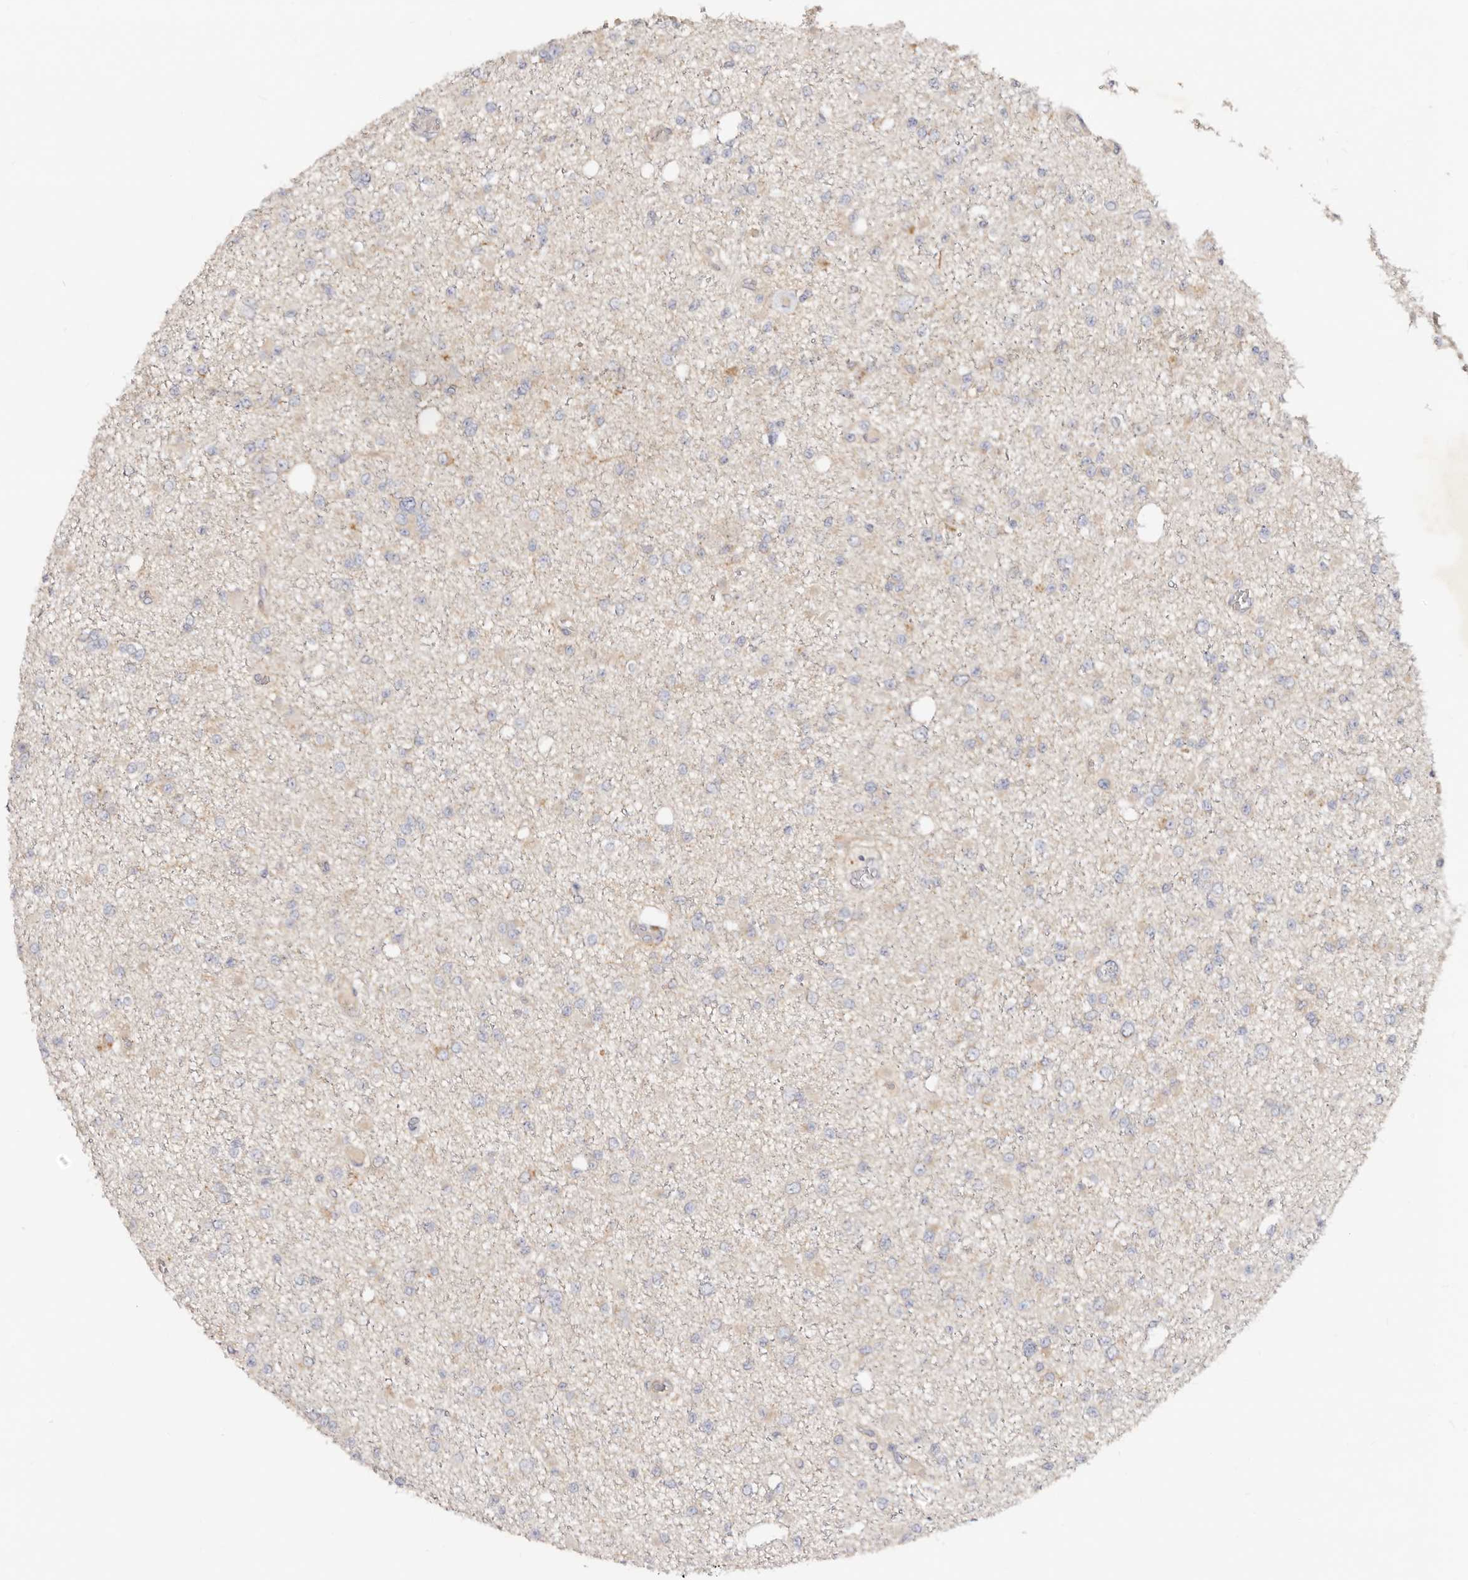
{"staining": {"intensity": "negative", "quantity": "none", "location": "none"}, "tissue": "glioma", "cell_type": "Tumor cells", "image_type": "cancer", "snomed": [{"axis": "morphology", "description": "Glioma, malignant, Low grade"}, {"axis": "topography", "description": "Brain"}], "caption": "Micrograph shows no significant protein staining in tumor cells of malignant glioma (low-grade). (DAB (3,3'-diaminobenzidine) immunohistochemistry with hematoxylin counter stain).", "gene": "GNA13", "patient": {"sex": "female", "age": 22}}